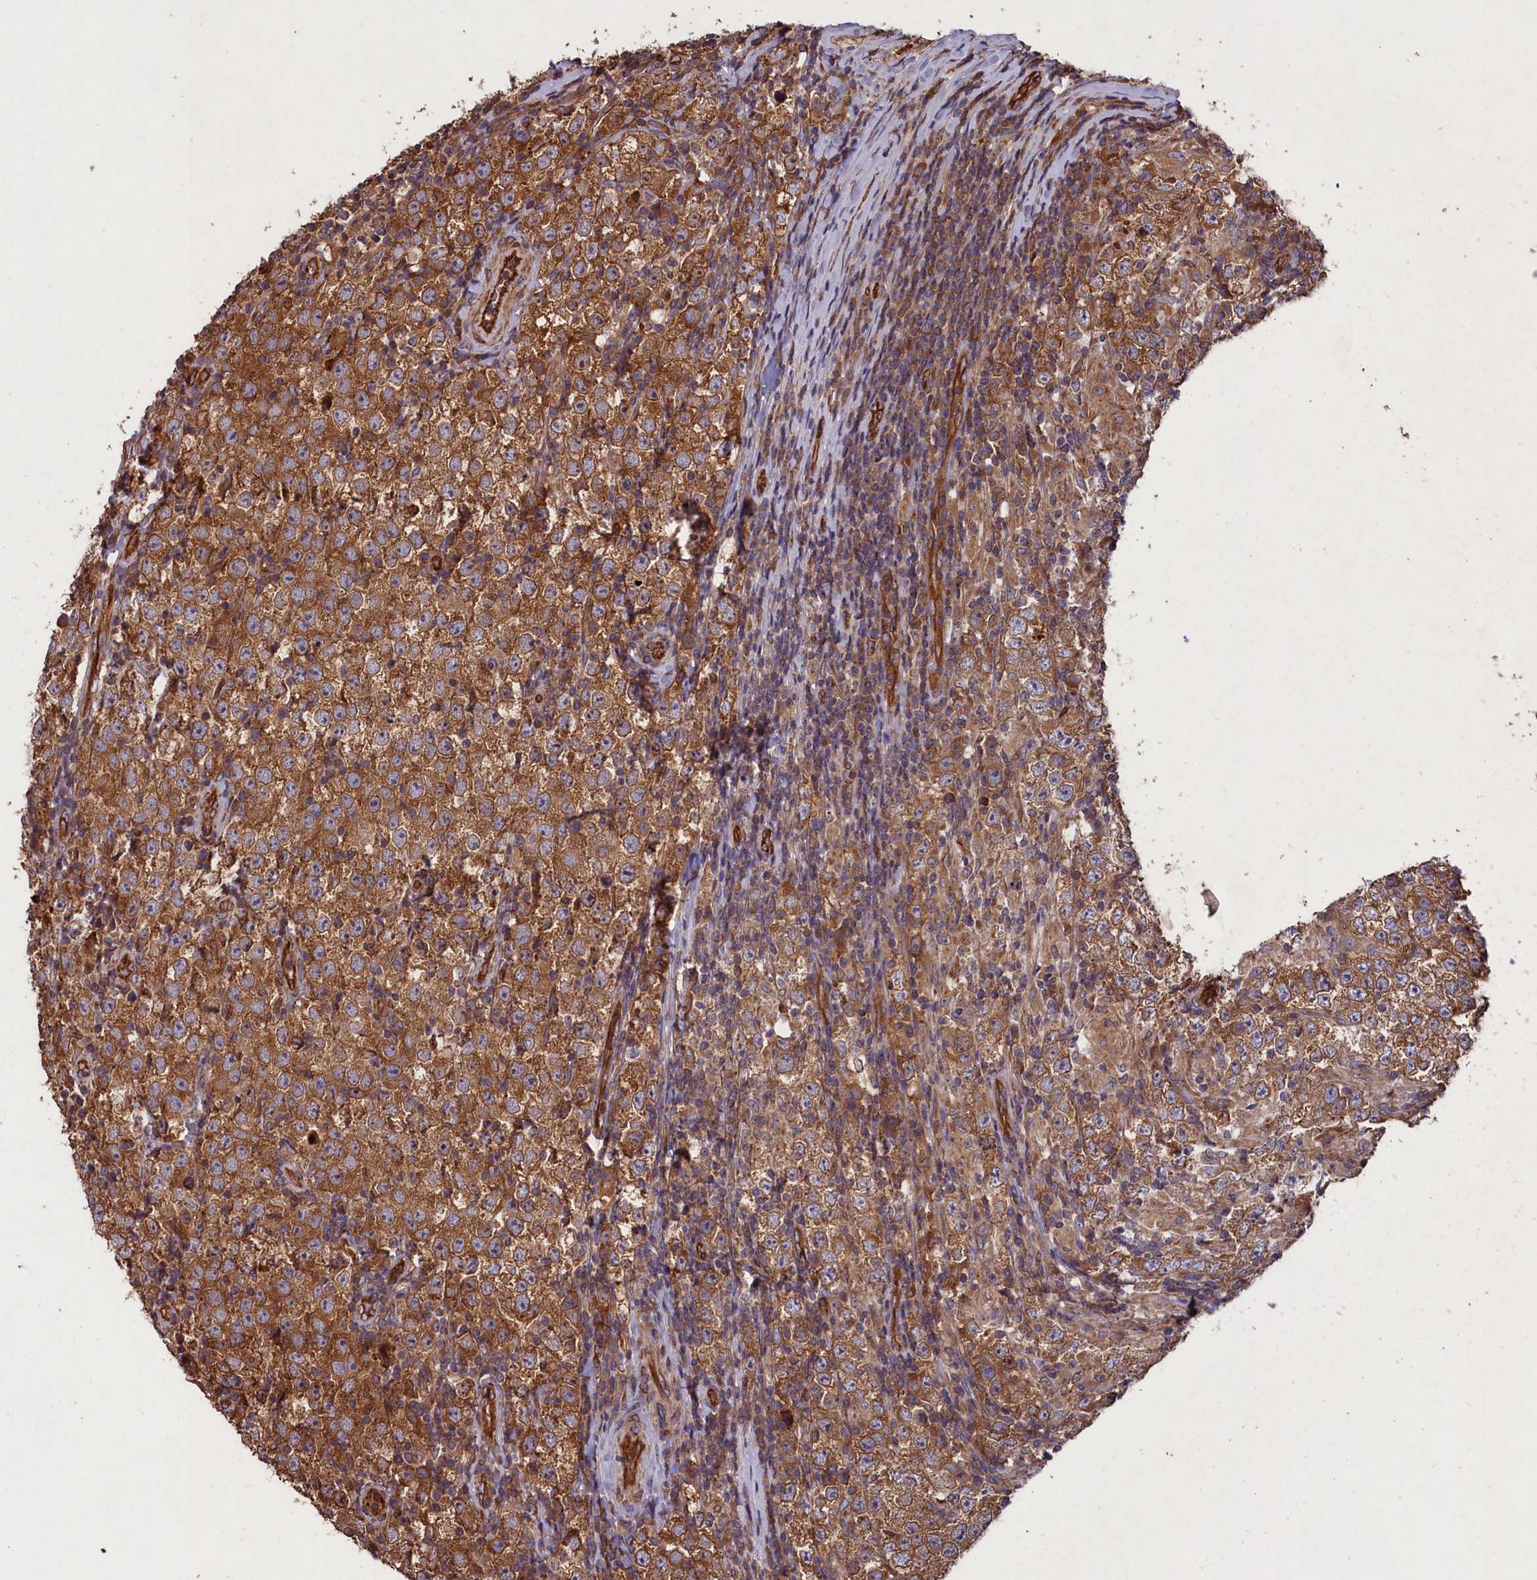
{"staining": {"intensity": "moderate", "quantity": ">75%", "location": "cytoplasmic/membranous"}, "tissue": "testis cancer", "cell_type": "Tumor cells", "image_type": "cancer", "snomed": [{"axis": "morphology", "description": "Normal tissue, NOS"}, {"axis": "morphology", "description": "Urothelial carcinoma, High grade"}, {"axis": "morphology", "description": "Seminoma, NOS"}, {"axis": "morphology", "description": "Carcinoma, Embryonal, NOS"}, {"axis": "topography", "description": "Urinary bladder"}, {"axis": "topography", "description": "Testis"}], "caption": "IHC (DAB (3,3'-diaminobenzidine)) staining of human testis urothelial carcinoma (high-grade) reveals moderate cytoplasmic/membranous protein positivity in about >75% of tumor cells. IHC stains the protein of interest in brown and the nuclei are stained blue.", "gene": "CCDC124", "patient": {"sex": "male", "age": 41}}